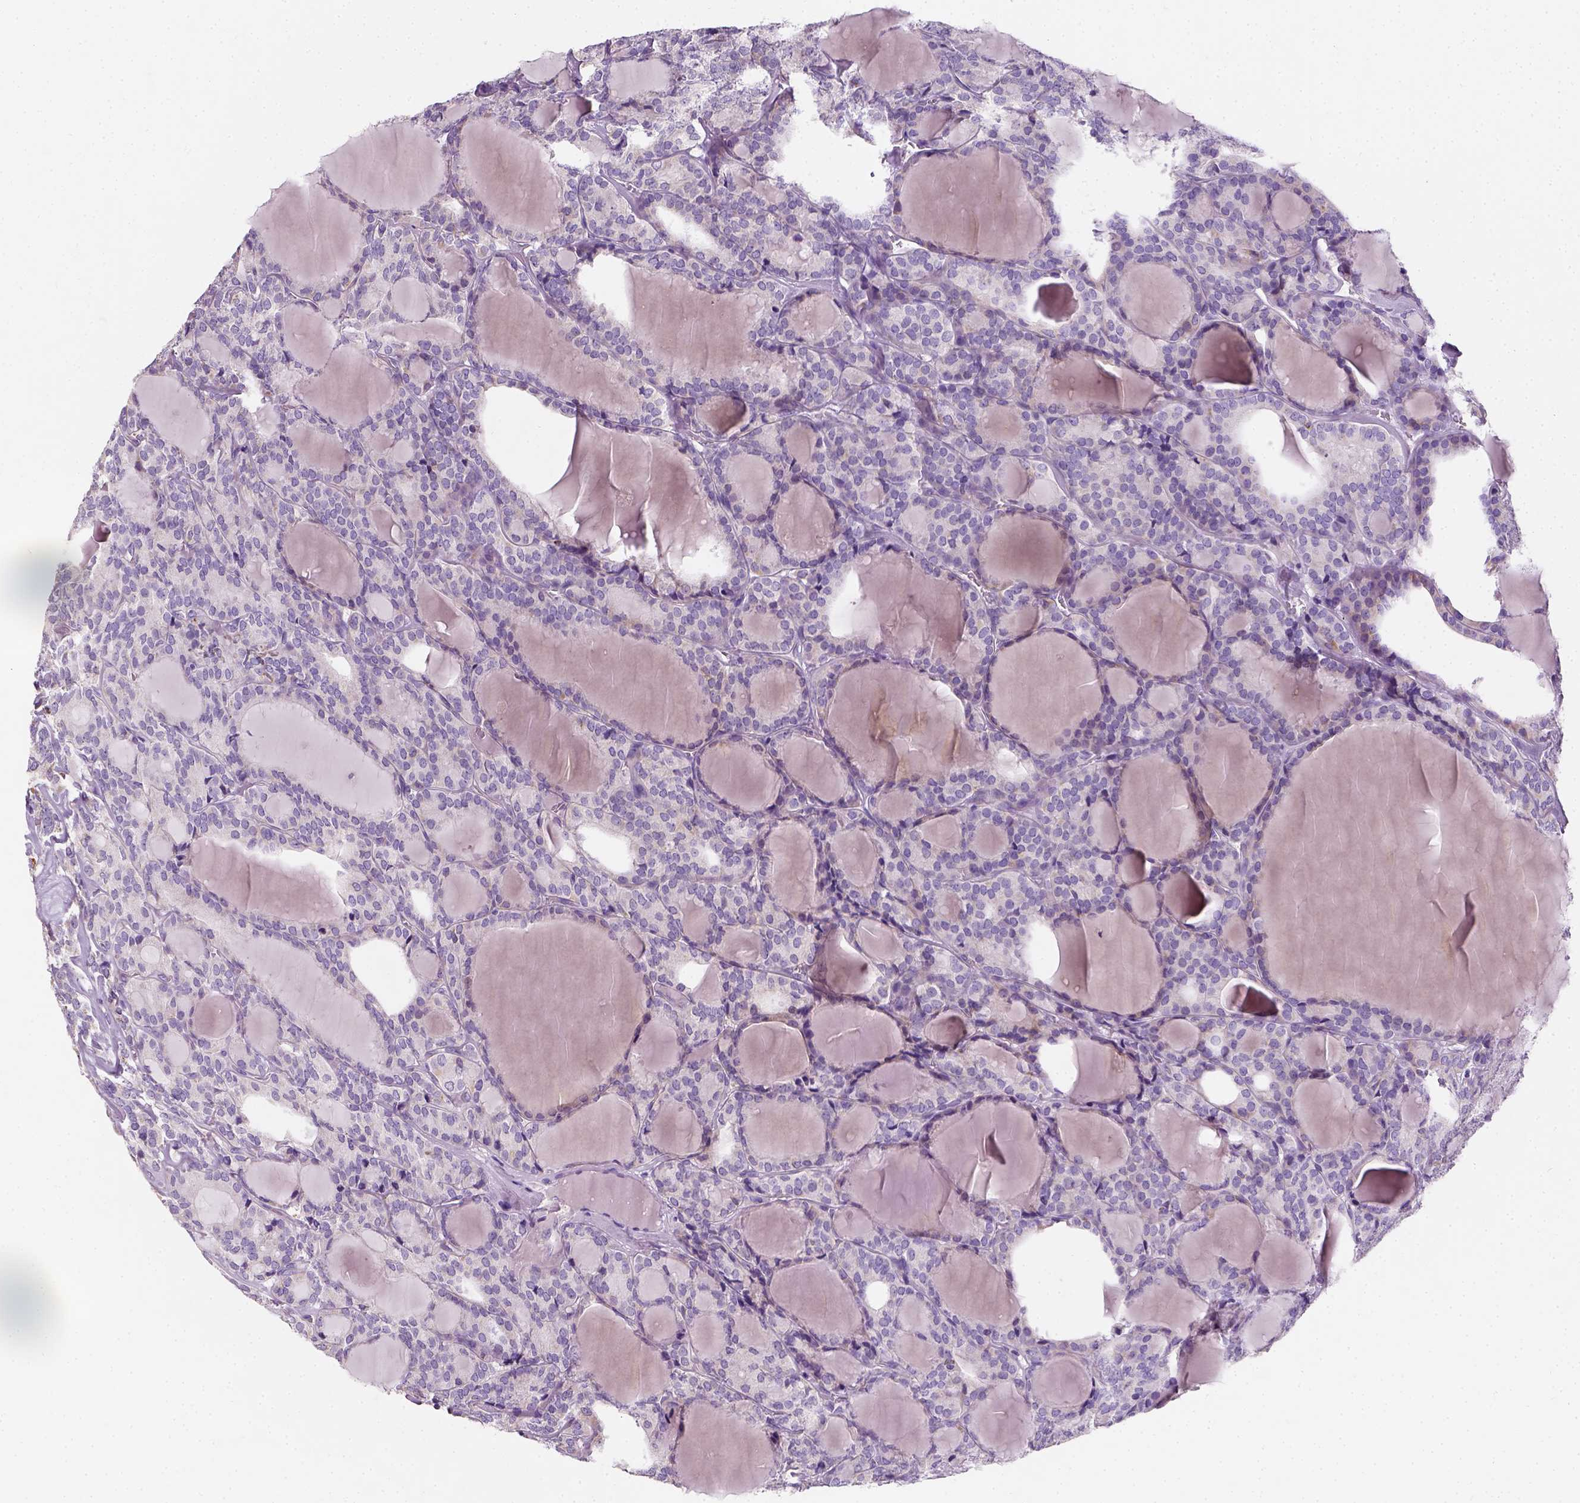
{"staining": {"intensity": "negative", "quantity": "none", "location": "none"}, "tissue": "thyroid cancer", "cell_type": "Tumor cells", "image_type": "cancer", "snomed": [{"axis": "morphology", "description": "Follicular adenoma carcinoma, NOS"}, {"axis": "topography", "description": "Thyroid gland"}], "caption": "A micrograph of human thyroid cancer is negative for staining in tumor cells. The staining is performed using DAB brown chromogen with nuclei counter-stained in using hematoxylin.", "gene": "CHODL", "patient": {"sex": "male", "age": 74}}